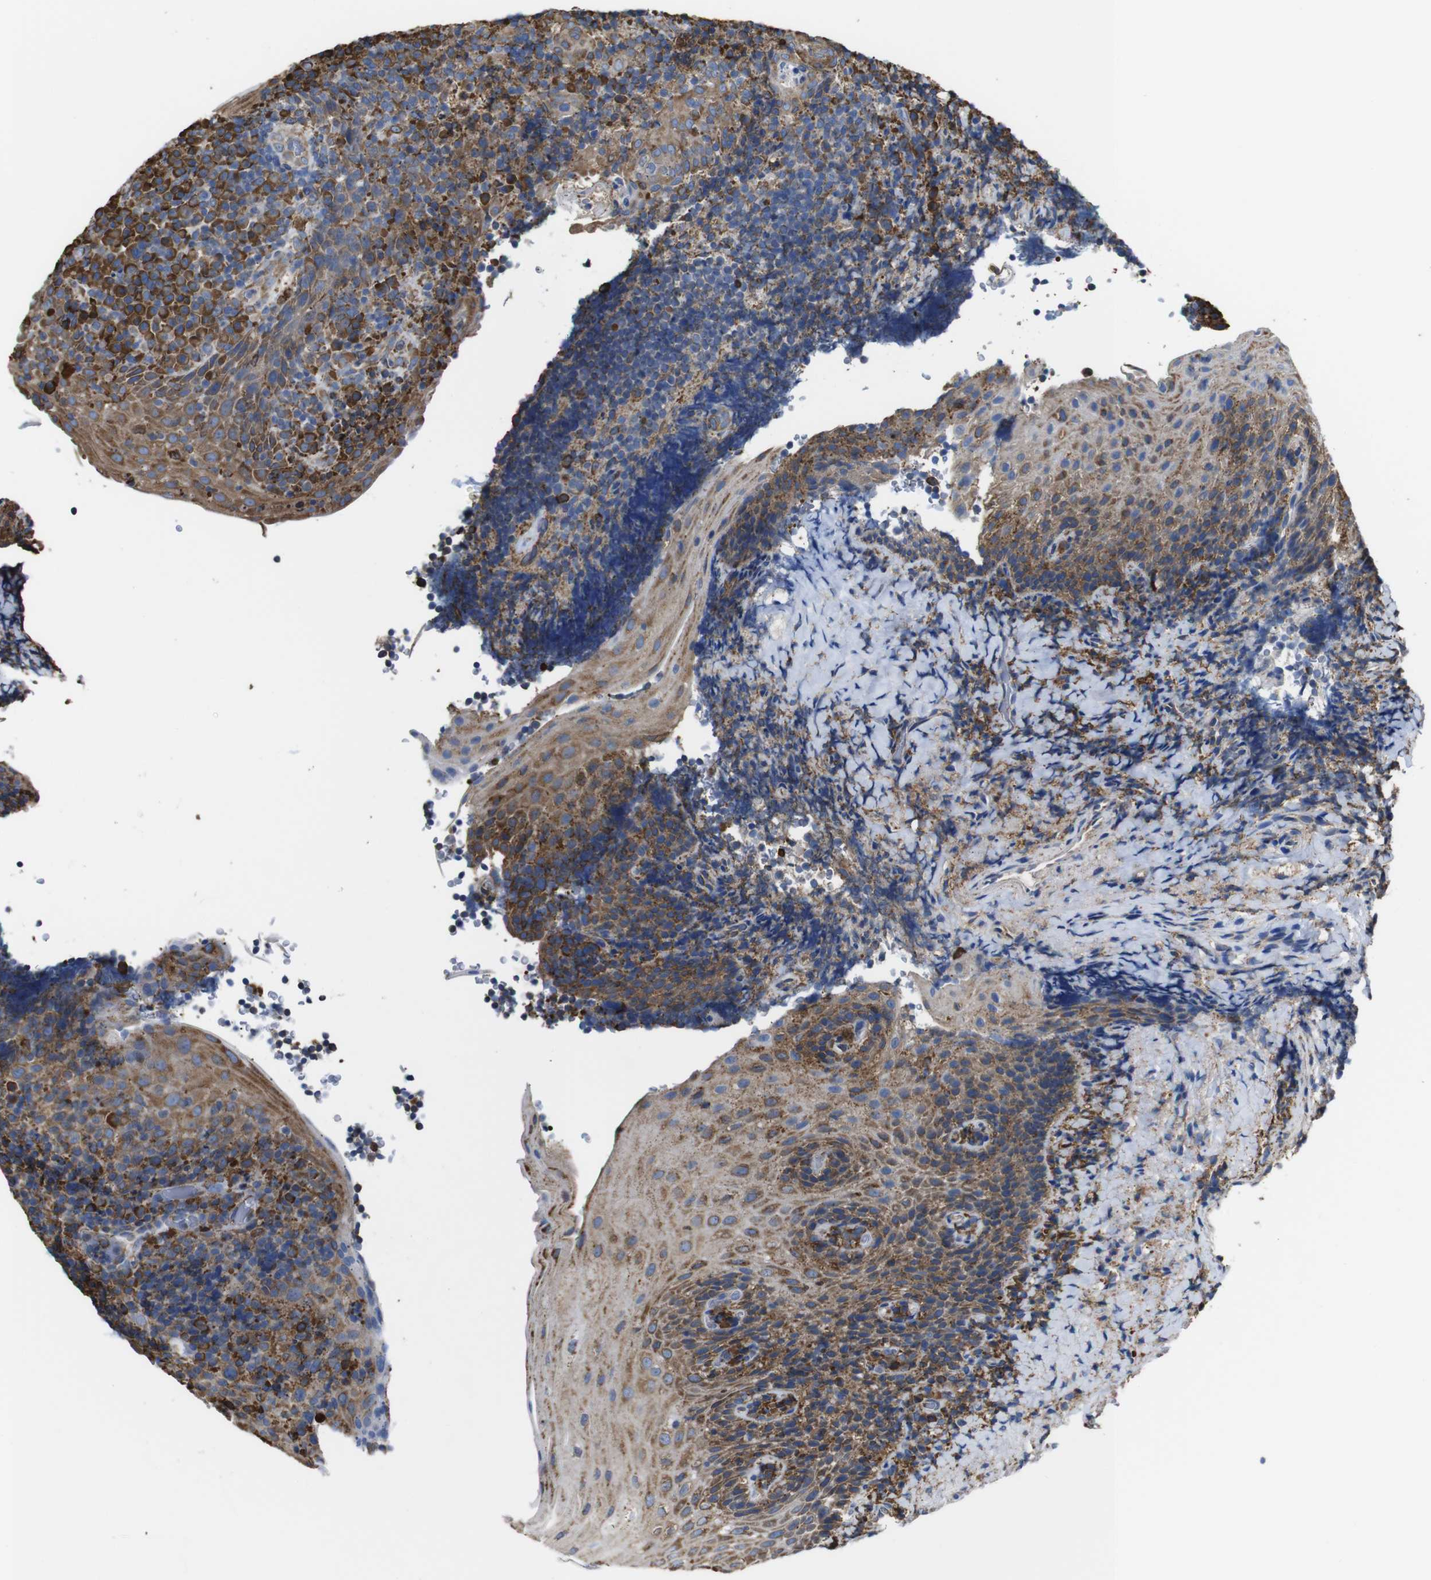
{"staining": {"intensity": "strong", "quantity": "<25%", "location": "cytoplasmic/membranous"}, "tissue": "tonsil", "cell_type": "Germinal center cells", "image_type": "normal", "snomed": [{"axis": "morphology", "description": "Normal tissue, NOS"}, {"axis": "topography", "description": "Tonsil"}], "caption": "Protein expression by immunohistochemistry reveals strong cytoplasmic/membranous expression in about <25% of germinal center cells in benign tonsil. Ihc stains the protein in brown and the nuclei are stained blue.", "gene": "PPIB", "patient": {"sex": "male", "age": 37}}